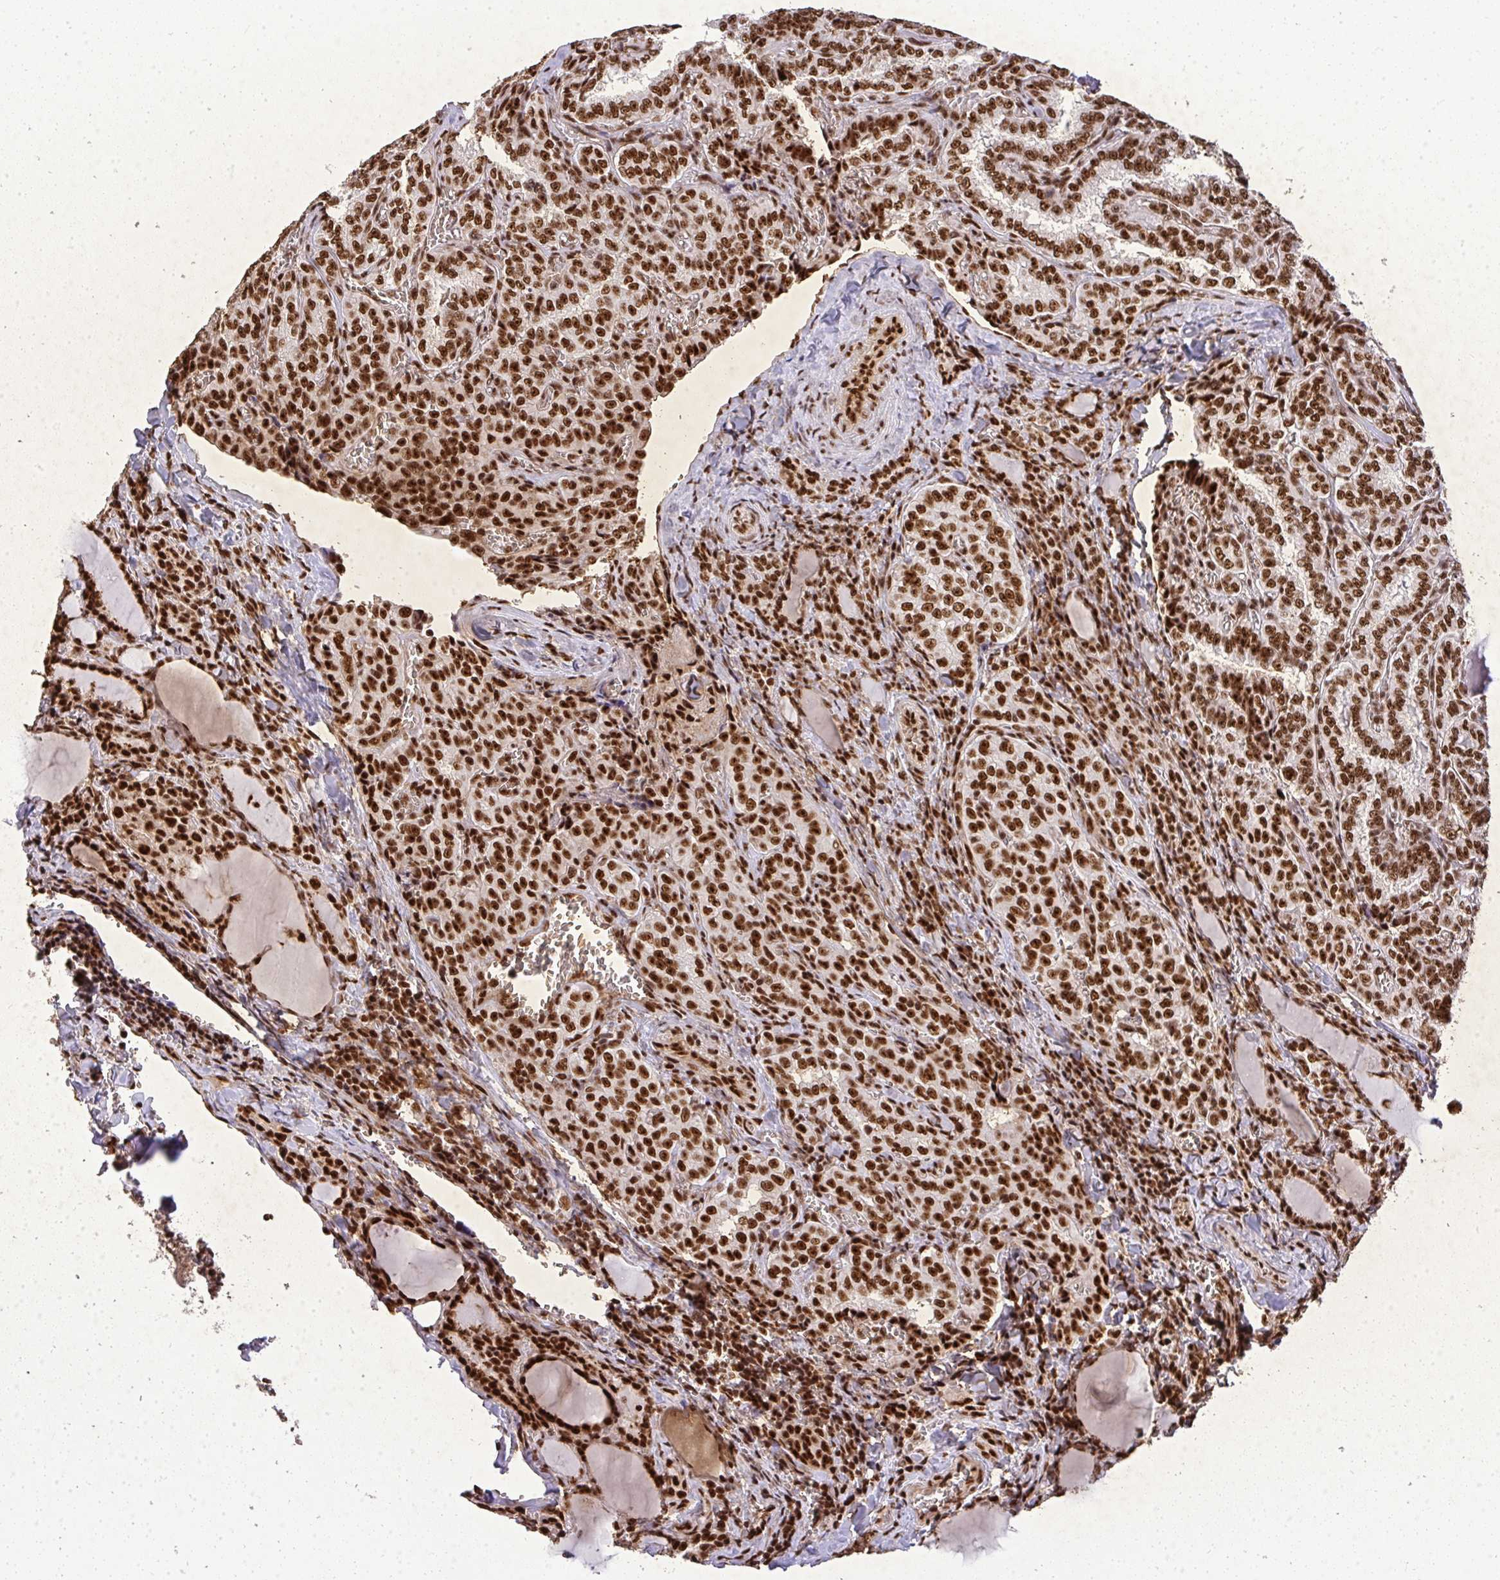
{"staining": {"intensity": "strong", "quantity": ">75%", "location": "nuclear"}, "tissue": "thyroid cancer", "cell_type": "Tumor cells", "image_type": "cancer", "snomed": [{"axis": "morphology", "description": "Papillary adenocarcinoma, NOS"}, {"axis": "topography", "description": "Thyroid gland"}], "caption": "Strong nuclear protein expression is appreciated in about >75% of tumor cells in thyroid cancer (papillary adenocarcinoma). The staining was performed using DAB (3,3'-diaminobenzidine), with brown indicating positive protein expression. Nuclei are stained blue with hematoxylin.", "gene": "U2AF1", "patient": {"sex": "female", "age": 30}}